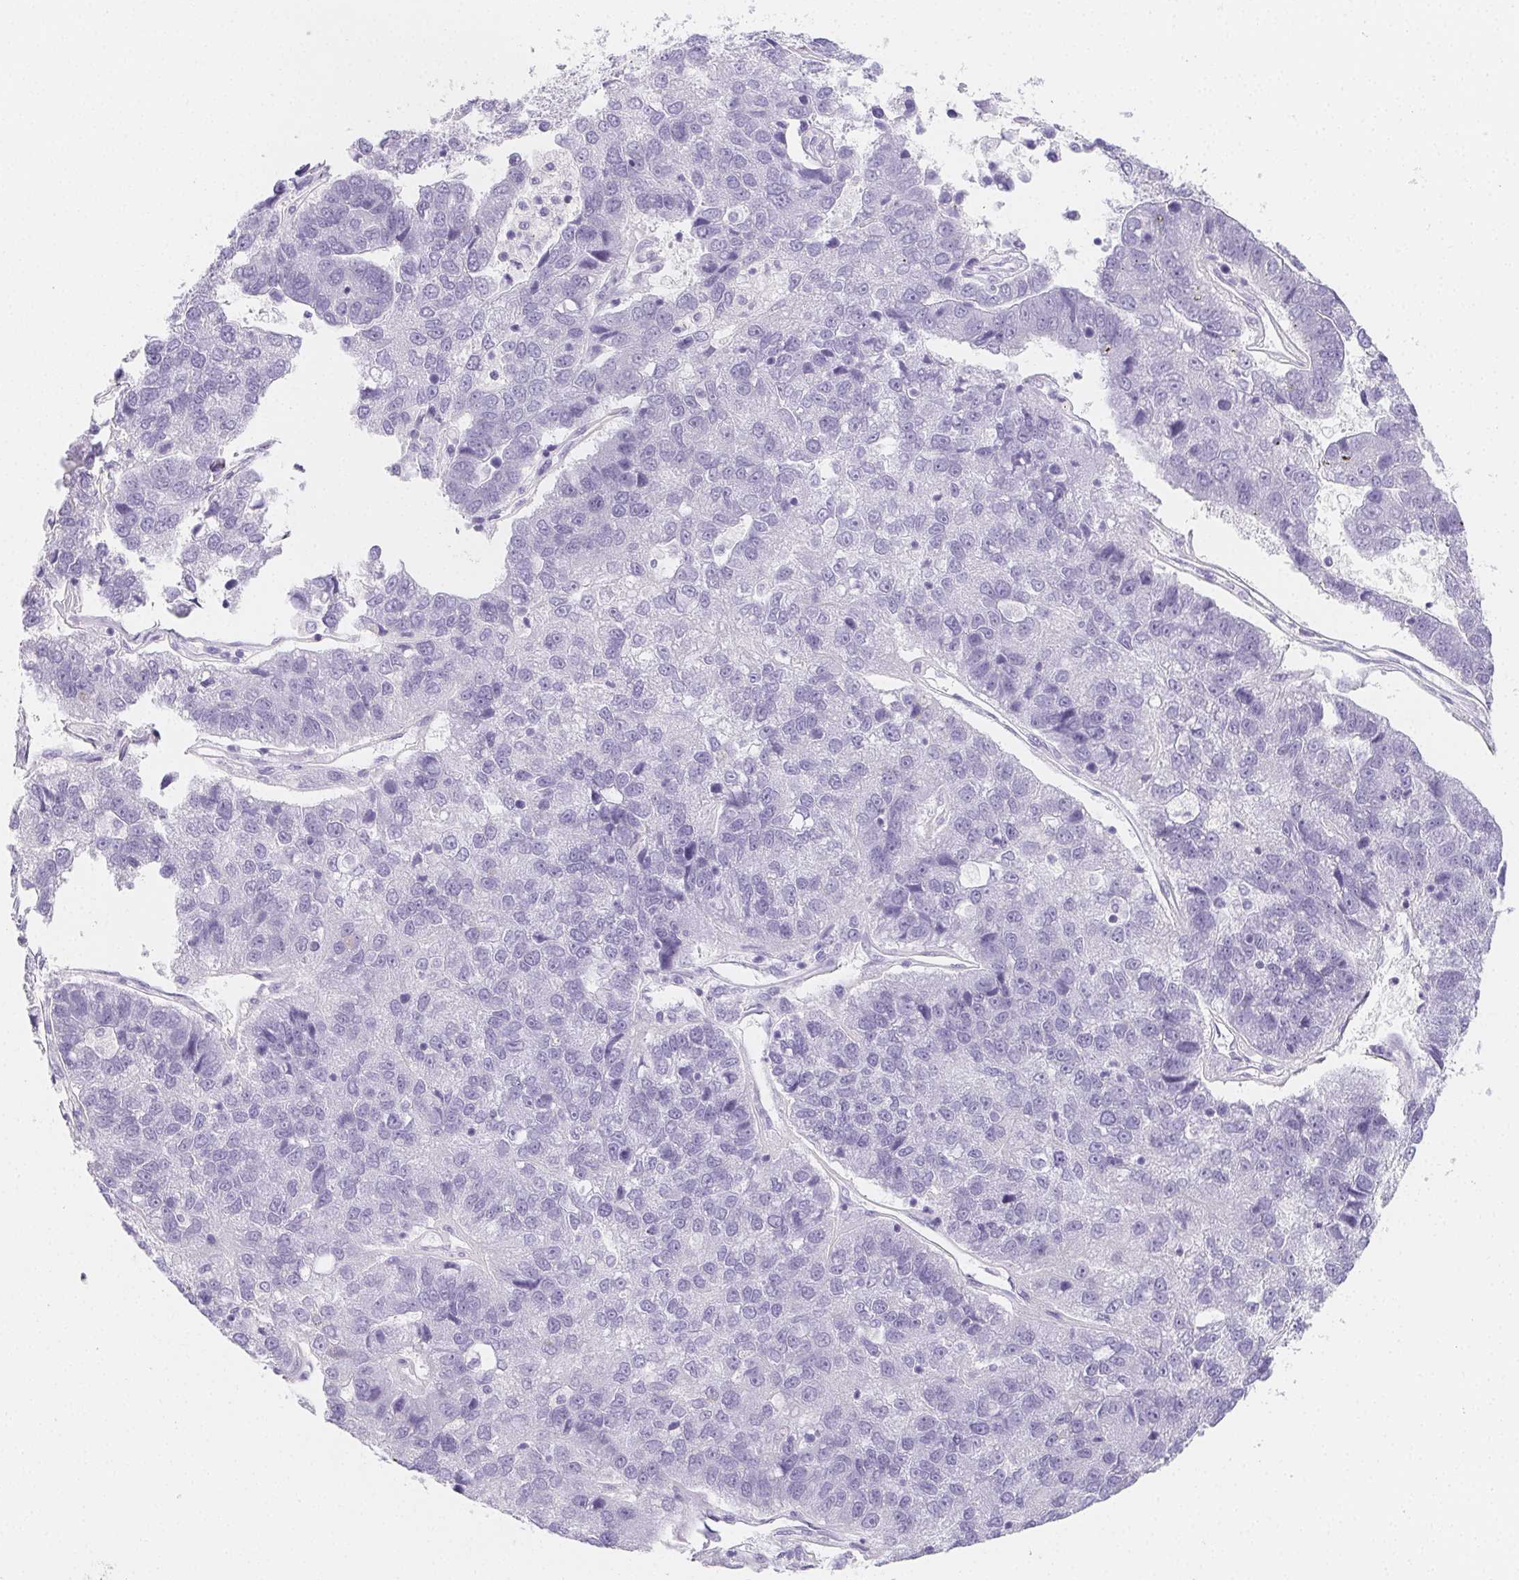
{"staining": {"intensity": "negative", "quantity": "none", "location": "none"}, "tissue": "pancreatic cancer", "cell_type": "Tumor cells", "image_type": "cancer", "snomed": [{"axis": "morphology", "description": "Adenocarcinoma, NOS"}, {"axis": "topography", "description": "Pancreas"}], "caption": "Pancreatic cancer (adenocarcinoma) stained for a protein using IHC shows no staining tumor cells.", "gene": "ZBBX", "patient": {"sex": "female", "age": 61}}